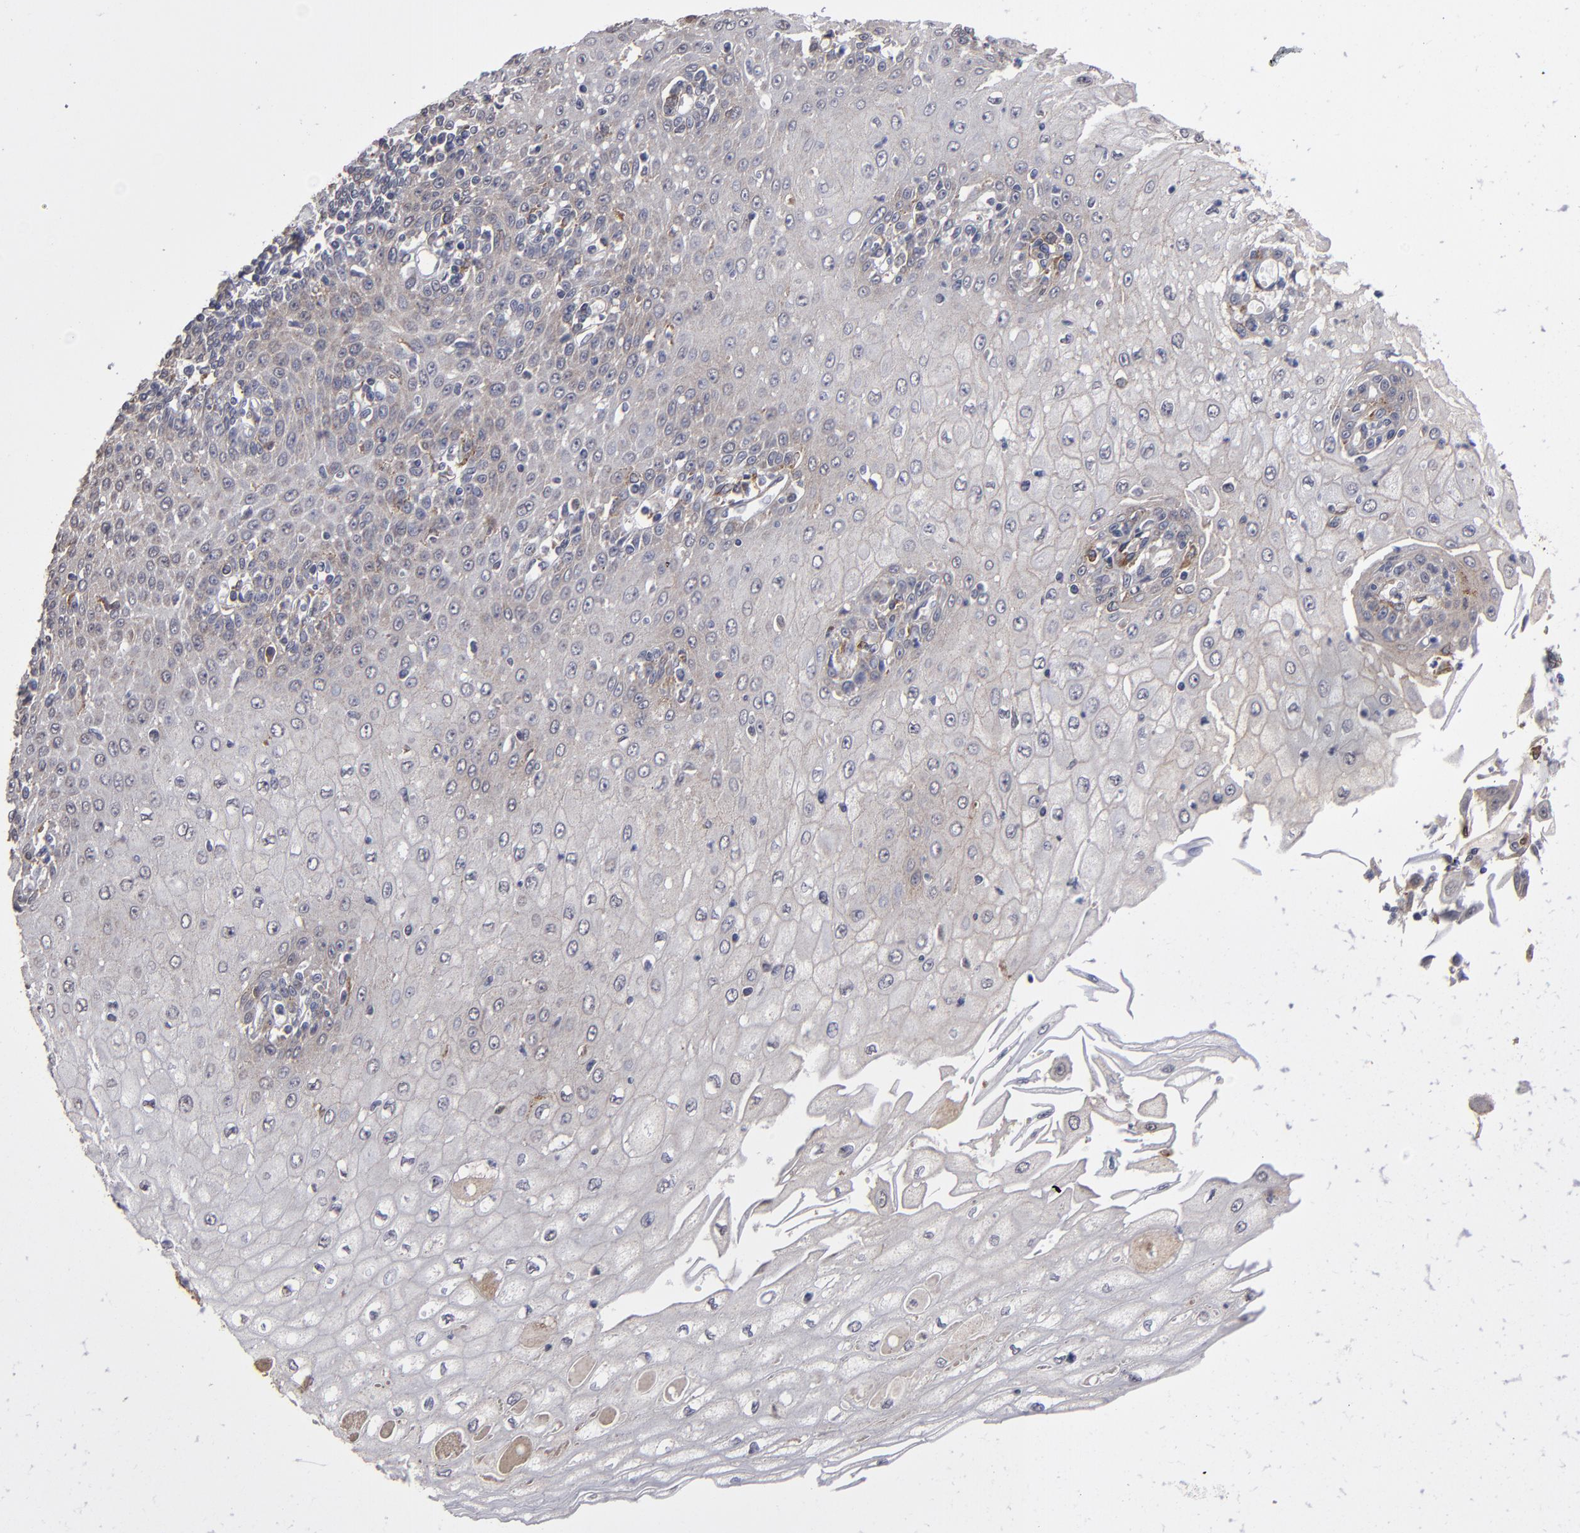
{"staining": {"intensity": "weak", "quantity": "<25%", "location": "cytoplasmic/membranous"}, "tissue": "esophagus", "cell_type": "Squamous epithelial cells", "image_type": "normal", "snomed": [{"axis": "morphology", "description": "Normal tissue, NOS"}, {"axis": "topography", "description": "Esophagus"}], "caption": "Immunohistochemistry of unremarkable esophagus shows no expression in squamous epithelial cells. The staining is performed using DAB (3,3'-diaminobenzidine) brown chromogen with nuclei counter-stained in using hematoxylin.", "gene": "ITGB5", "patient": {"sex": "male", "age": 65}}